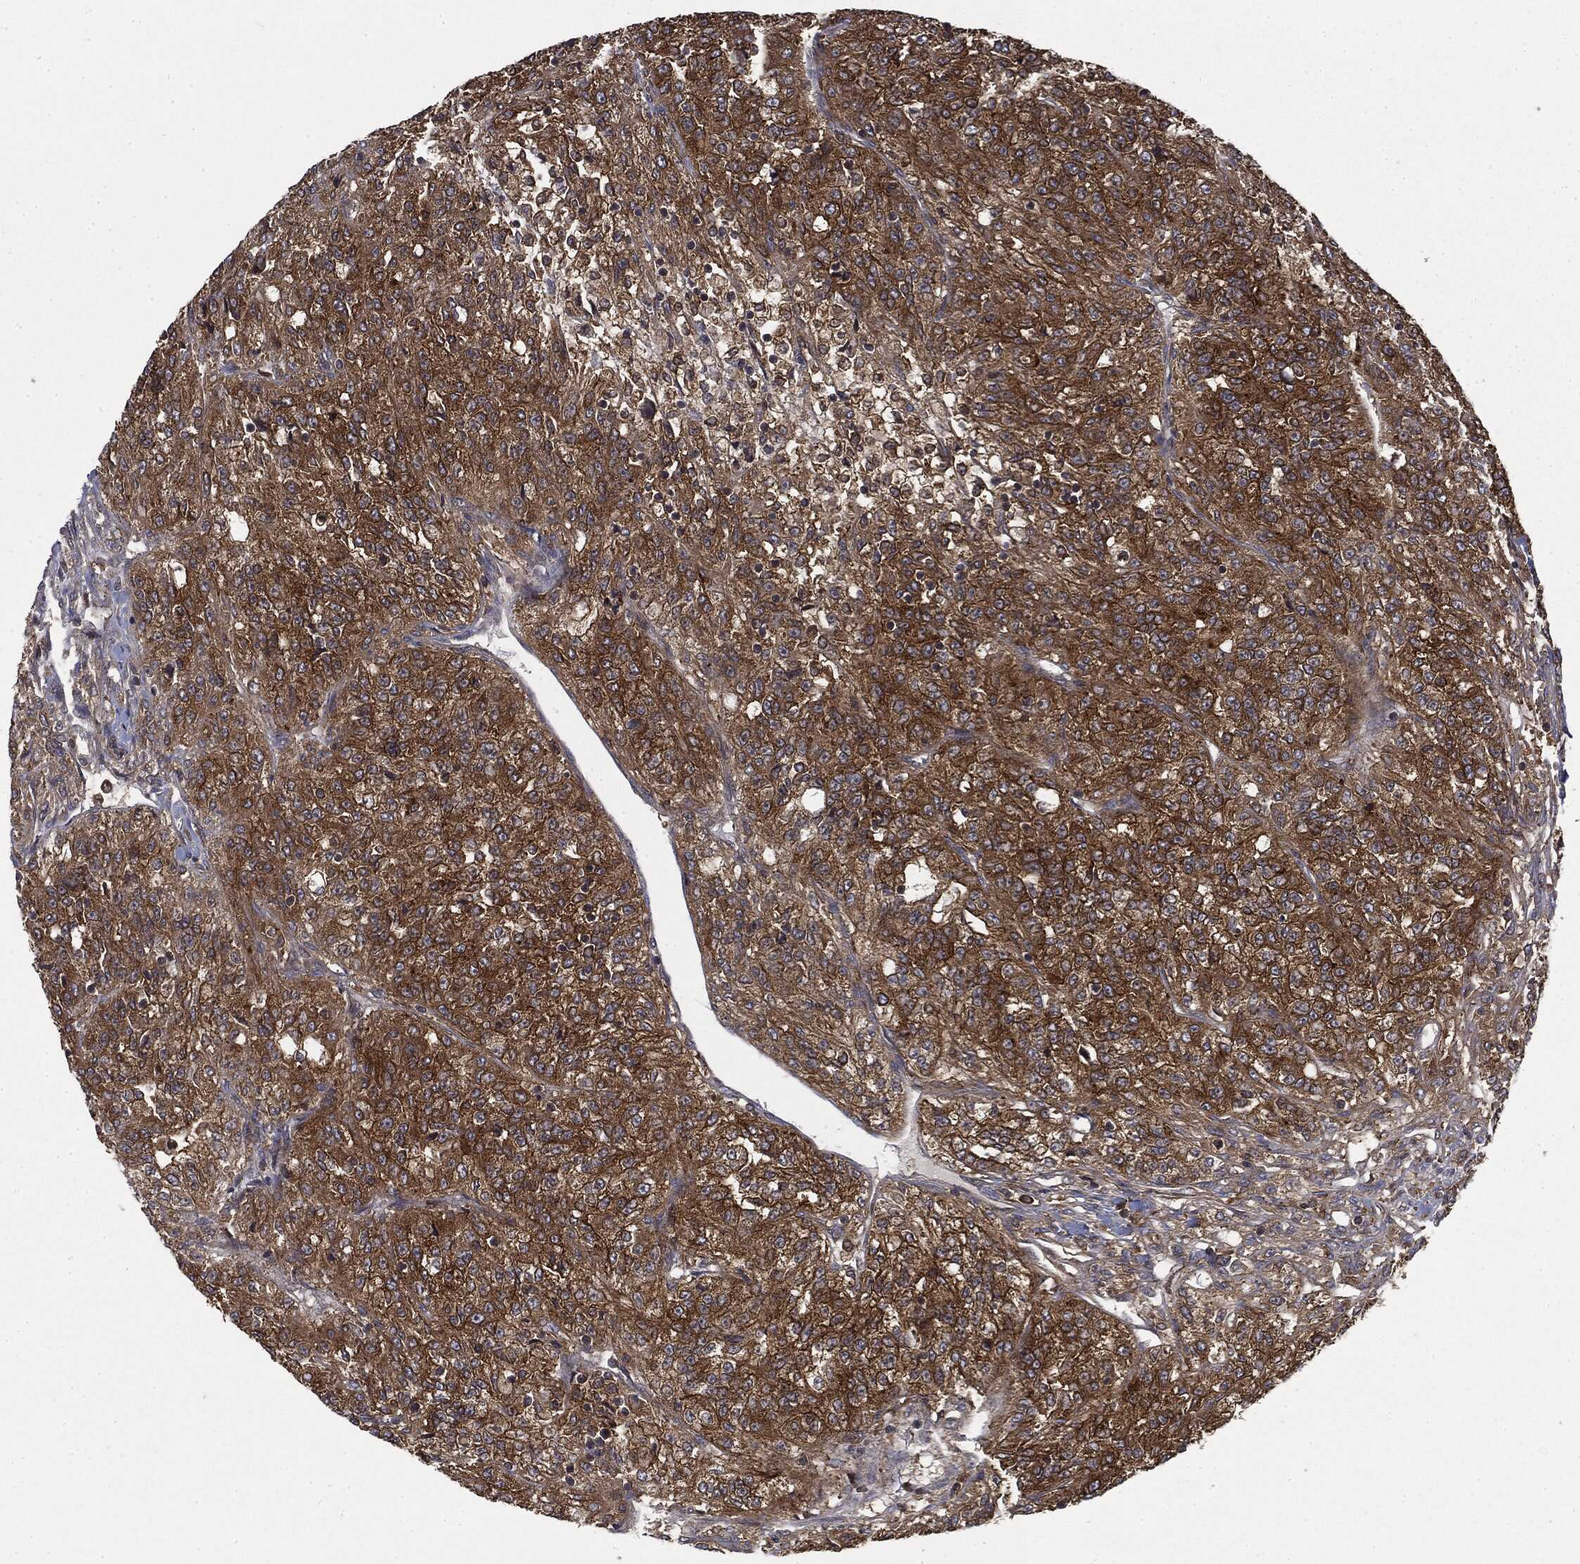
{"staining": {"intensity": "strong", "quantity": ">75%", "location": "cytoplasmic/membranous"}, "tissue": "renal cancer", "cell_type": "Tumor cells", "image_type": "cancer", "snomed": [{"axis": "morphology", "description": "Adenocarcinoma, NOS"}, {"axis": "topography", "description": "Kidney"}], "caption": "Immunohistochemical staining of human renal adenocarcinoma displays strong cytoplasmic/membranous protein positivity in about >75% of tumor cells.", "gene": "SNX5", "patient": {"sex": "female", "age": 63}}